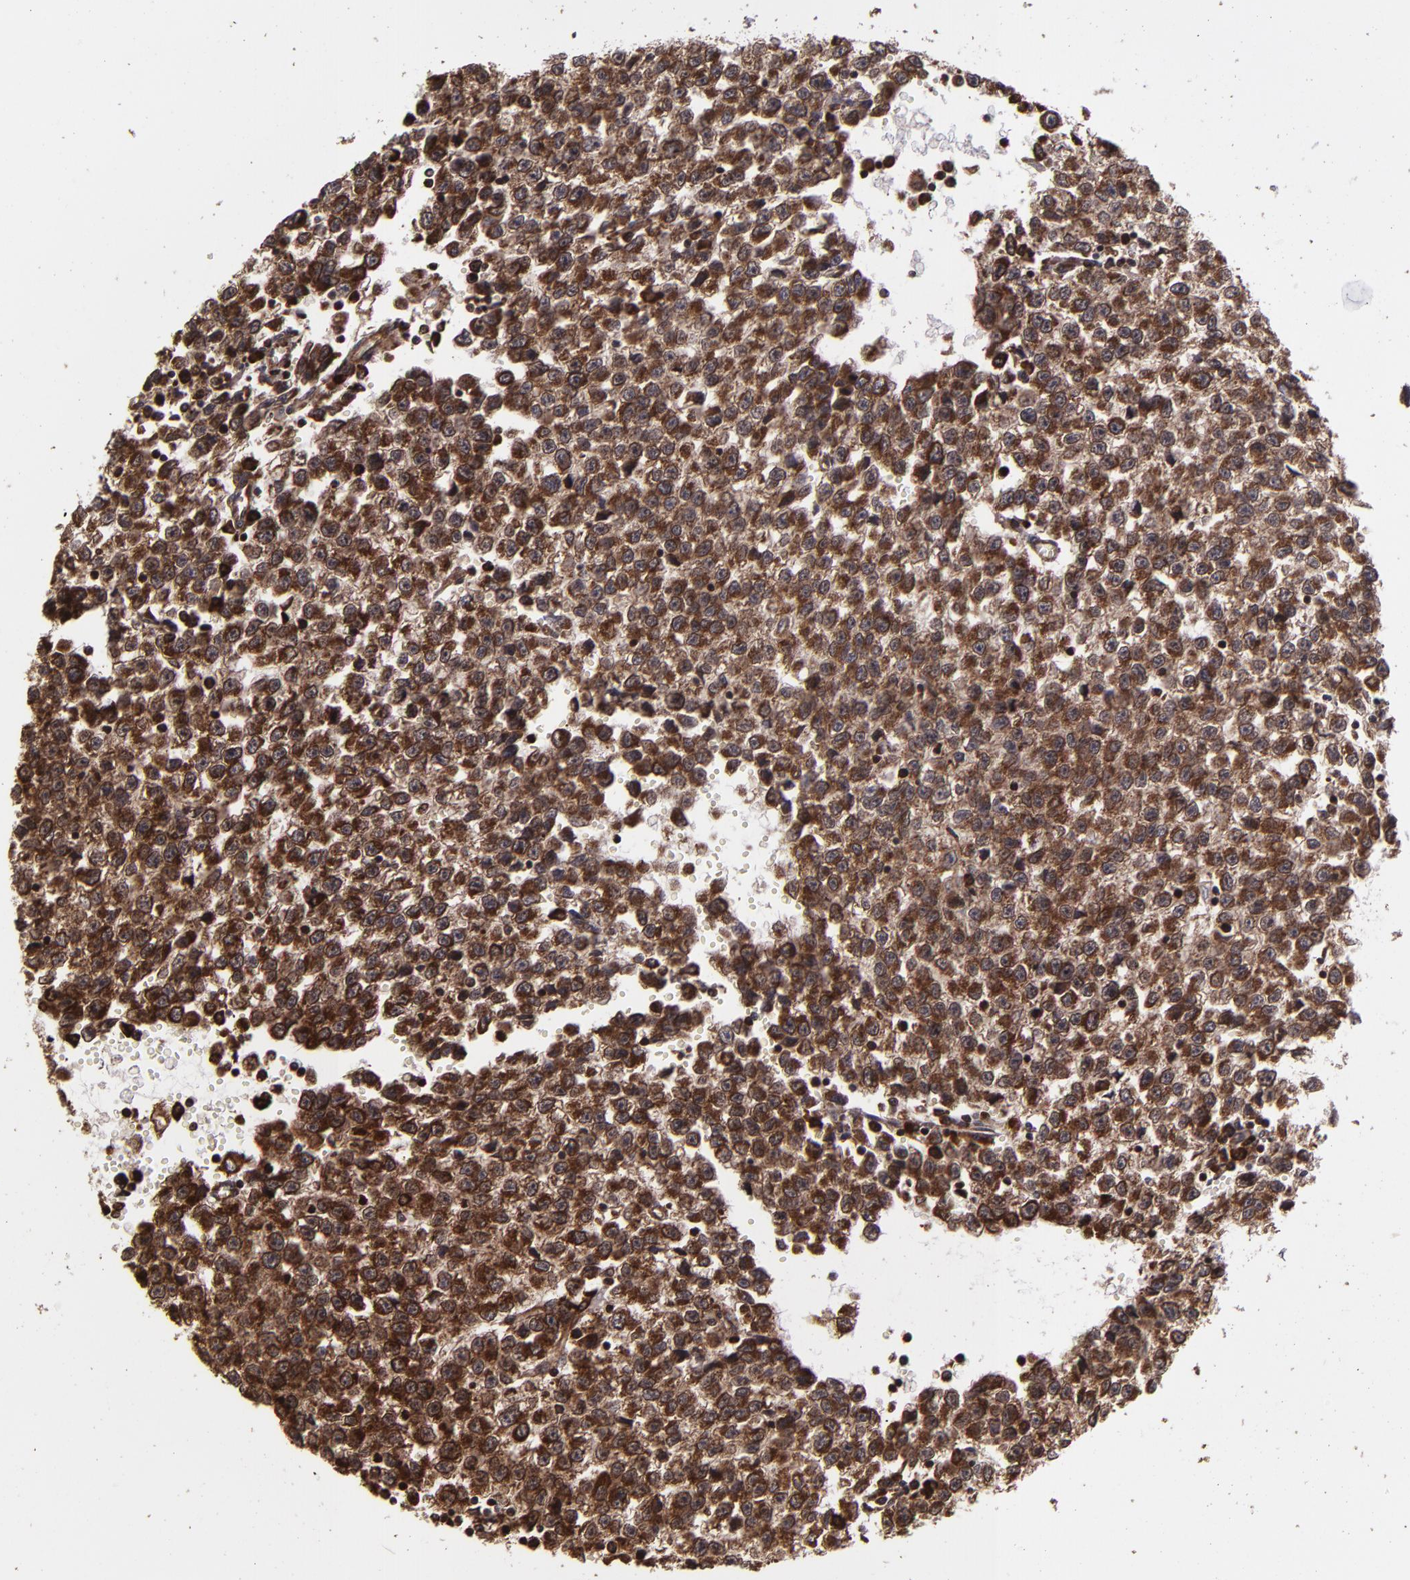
{"staining": {"intensity": "strong", "quantity": ">75%", "location": "cytoplasmic/membranous,nuclear"}, "tissue": "testis cancer", "cell_type": "Tumor cells", "image_type": "cancer", "snomed": [{"axis": "morphology", "description": "Seminoma, NOS"}, {"axis": "topography", "description": "Testis"}], "caption": "Strong cytoplasmic/membranous and nuclear expression is seen in about >75% of tumor cells in testis cancer.", "gene": "EIF4ENIF1", "patient": {"sex": "male", "age": 35}}